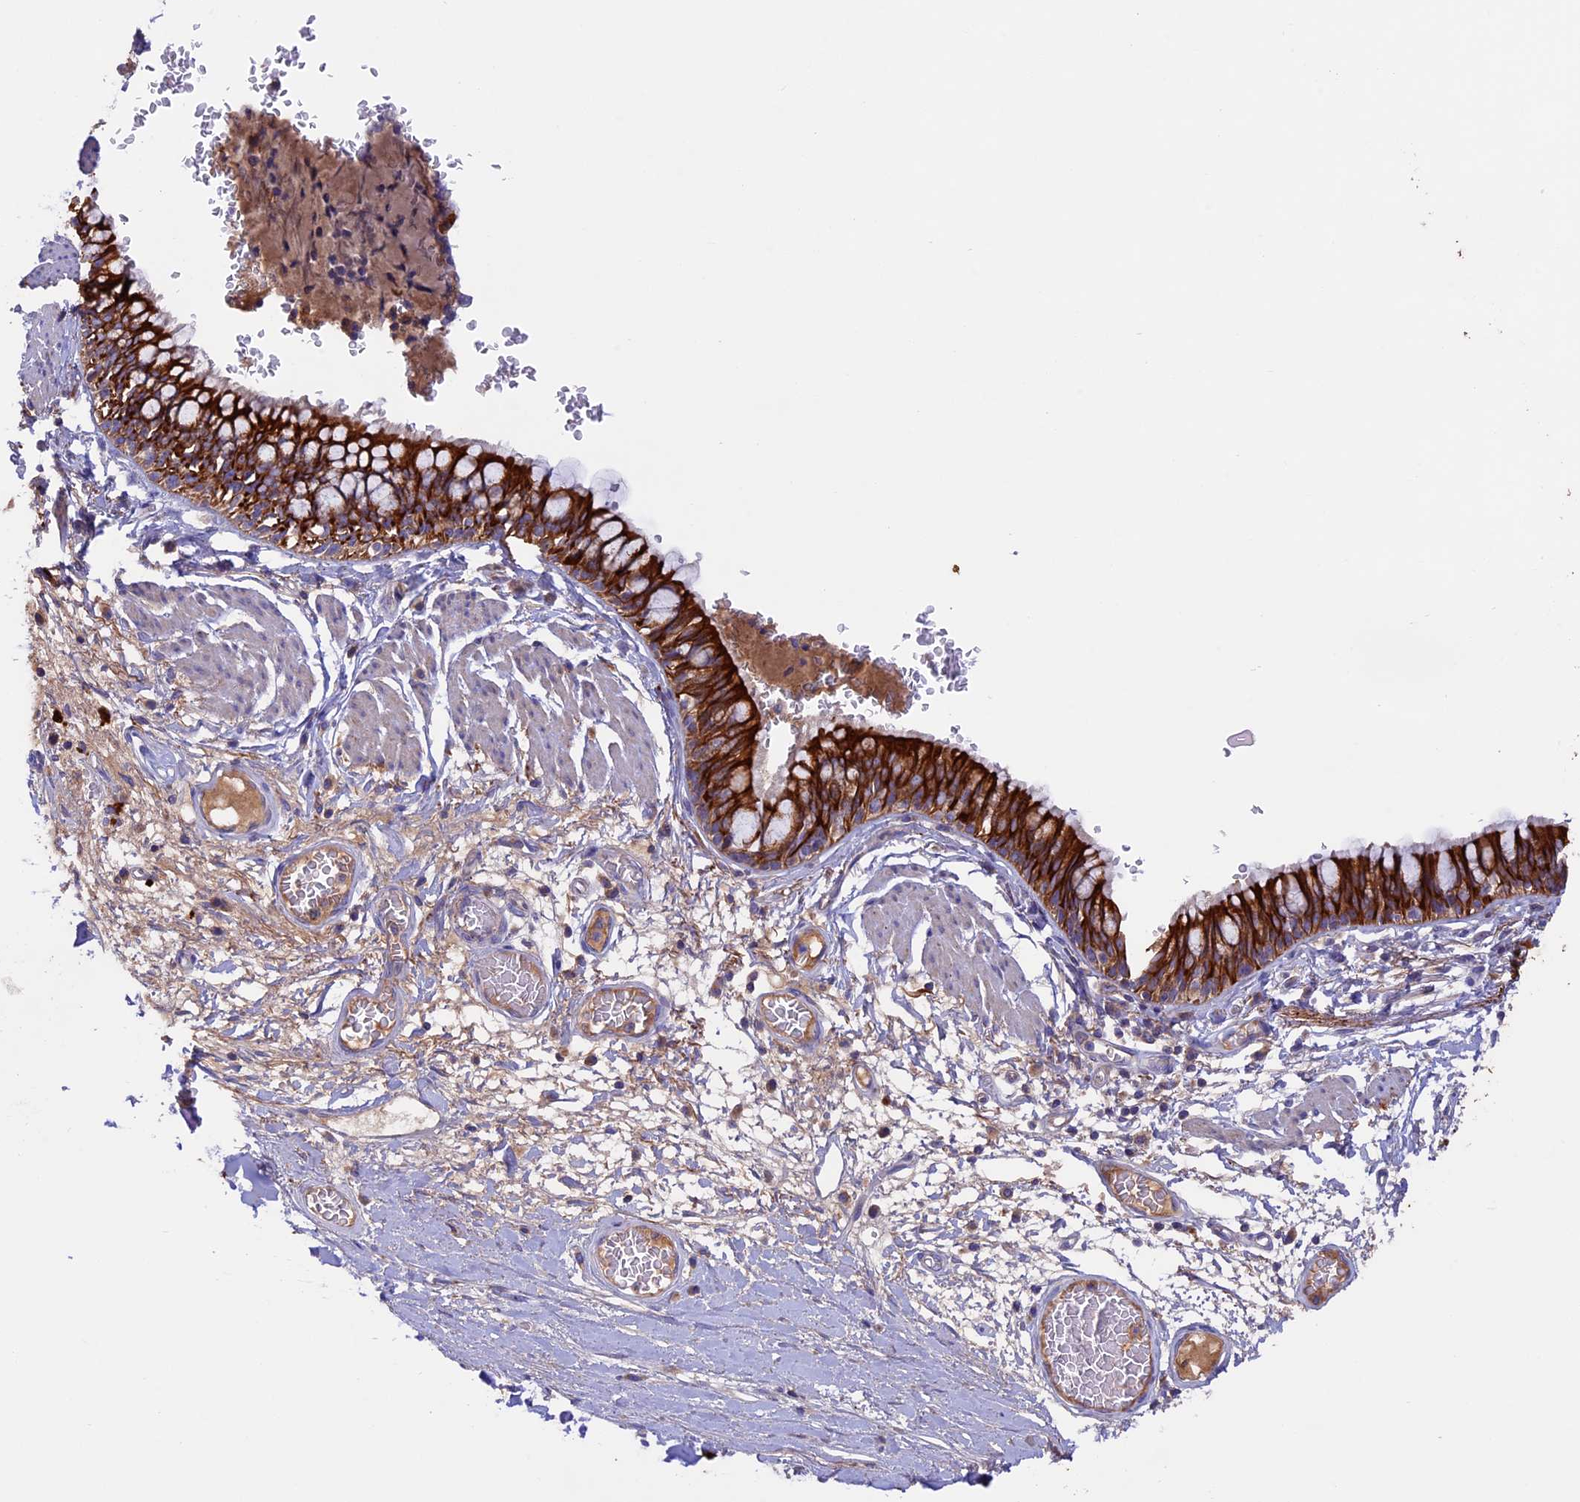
{"staining": {"intensity": "strong", "quantity": ">75%", "location": "cytoplasmic/membranous"}, "tissue": "bronchus", "cell_type": "Respiratory epithelial cells", "image_type": "normal", "snomed": [{"axis": "morphology", "description": "Normal tissue, NOS"}, {"axis": "topography", "description": "Cartilage tissue"}, {"axis": "topography", "description": "Bronchus"}], "caption": "Immunohistochemical staining of unremarkable human bronchus exhibits high levels of strong cytoplasmic/membranous expression in about >75% of respiratory epithelial cells.", "gene": "PTPN9", "patient": {"sex": "female", "age": 36}}